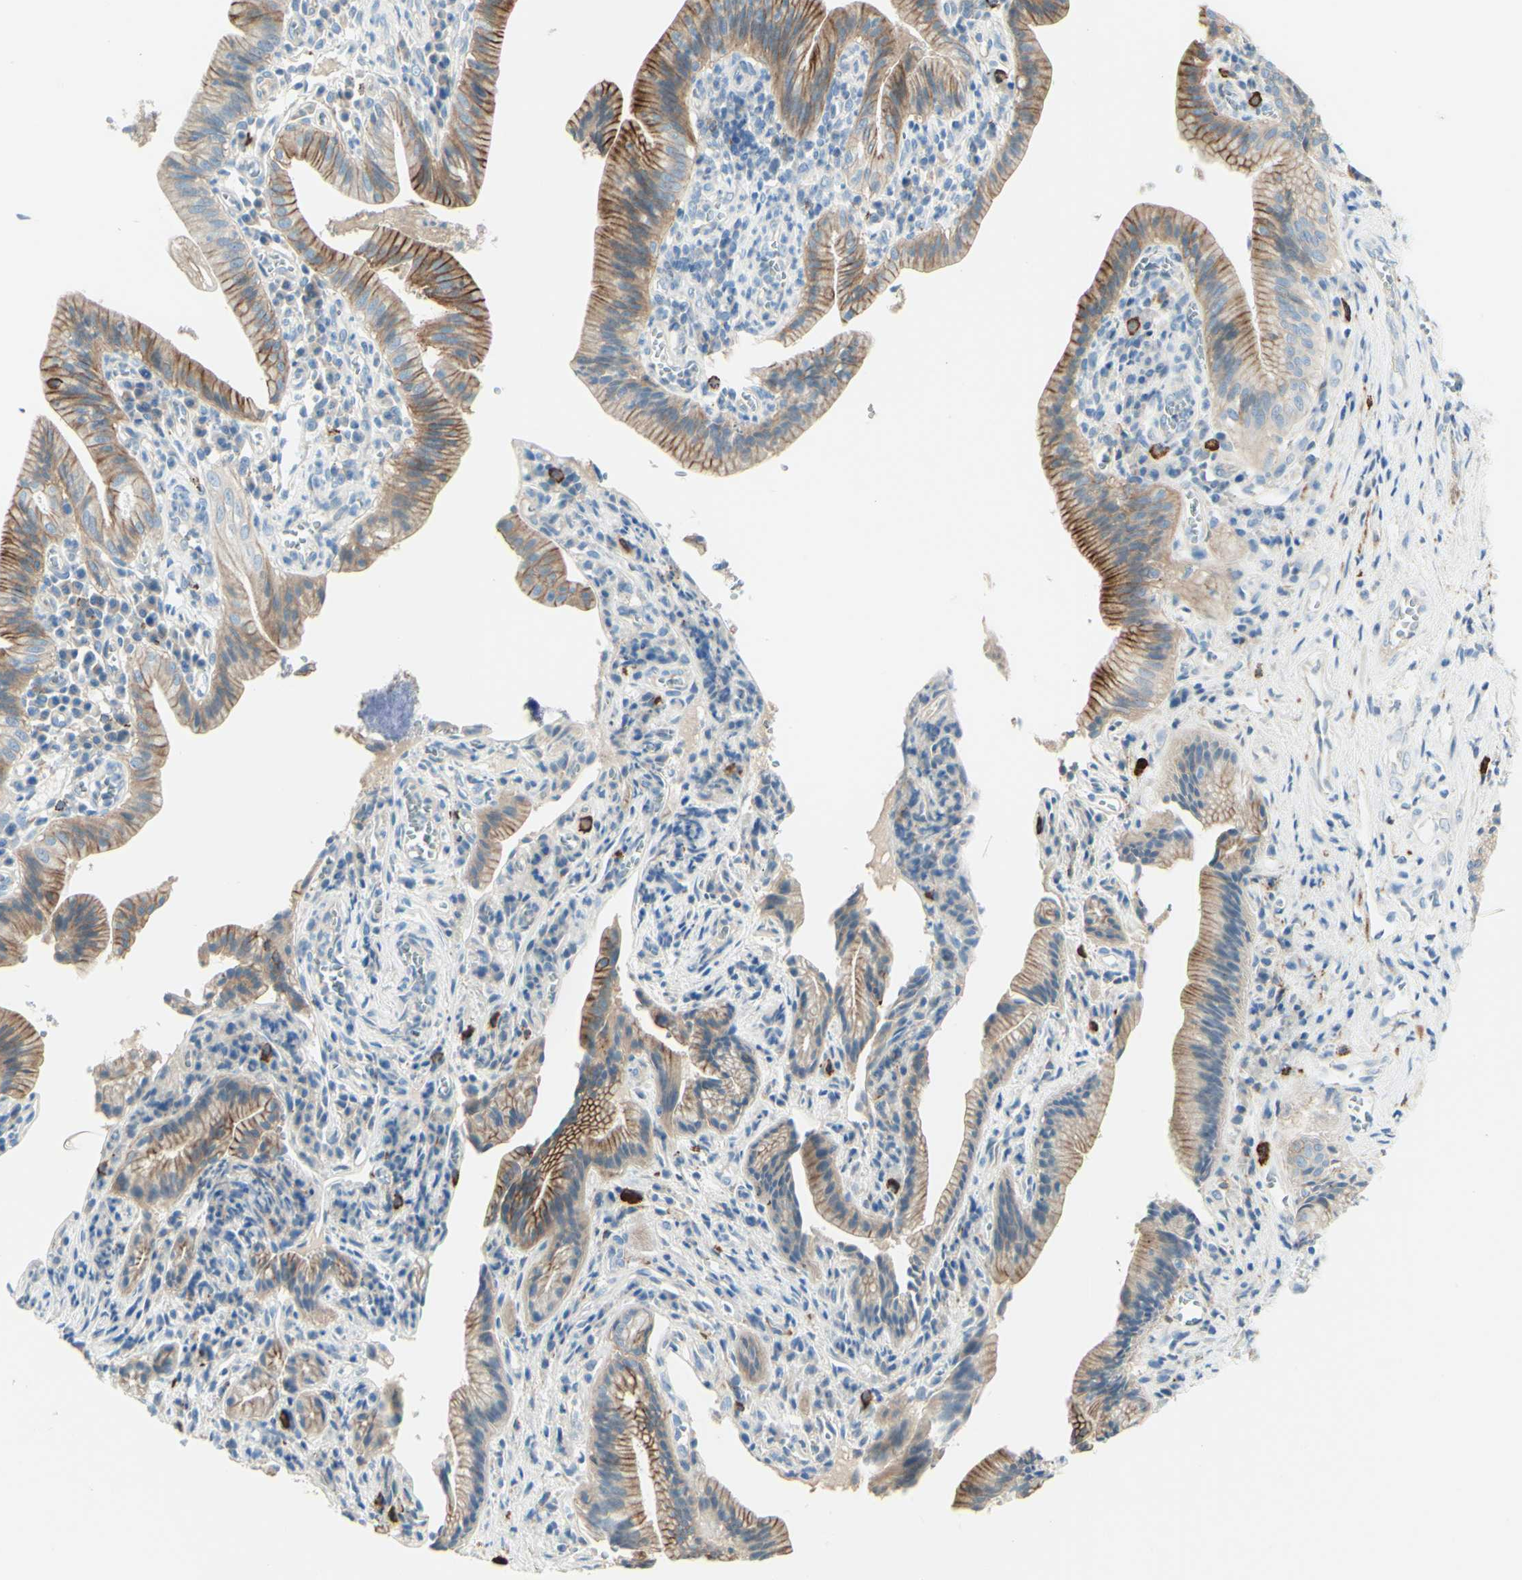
{"staining": {"intensity": "moderate", "quantity": ">75%", "location": "cytoplasmic/membranous"}, "tissue": "pancreatic cancer", "cell_type": "Tumor cells", "image_type": "cancer", "snomed": [{"axis": "morphology", "description": "Adenocarcinoma, NOS"}, {"axis": "topography", "description": "Pancreas"}], "caption": "A micrograph of pancreatic cancer (adenocarcinoma) stained for a protein displays moderate cytoplasmic/membranous brown staining in tumor cells. The staining was performed using DAB (3,3'-diaminobenzidine) to visualize the protein expression in brown, while the nuclei were stained in blue with hematoxylin (Magnification: 20x).", "gene": "ALCAM", "patient": {"sex": "female", "age": 75}}